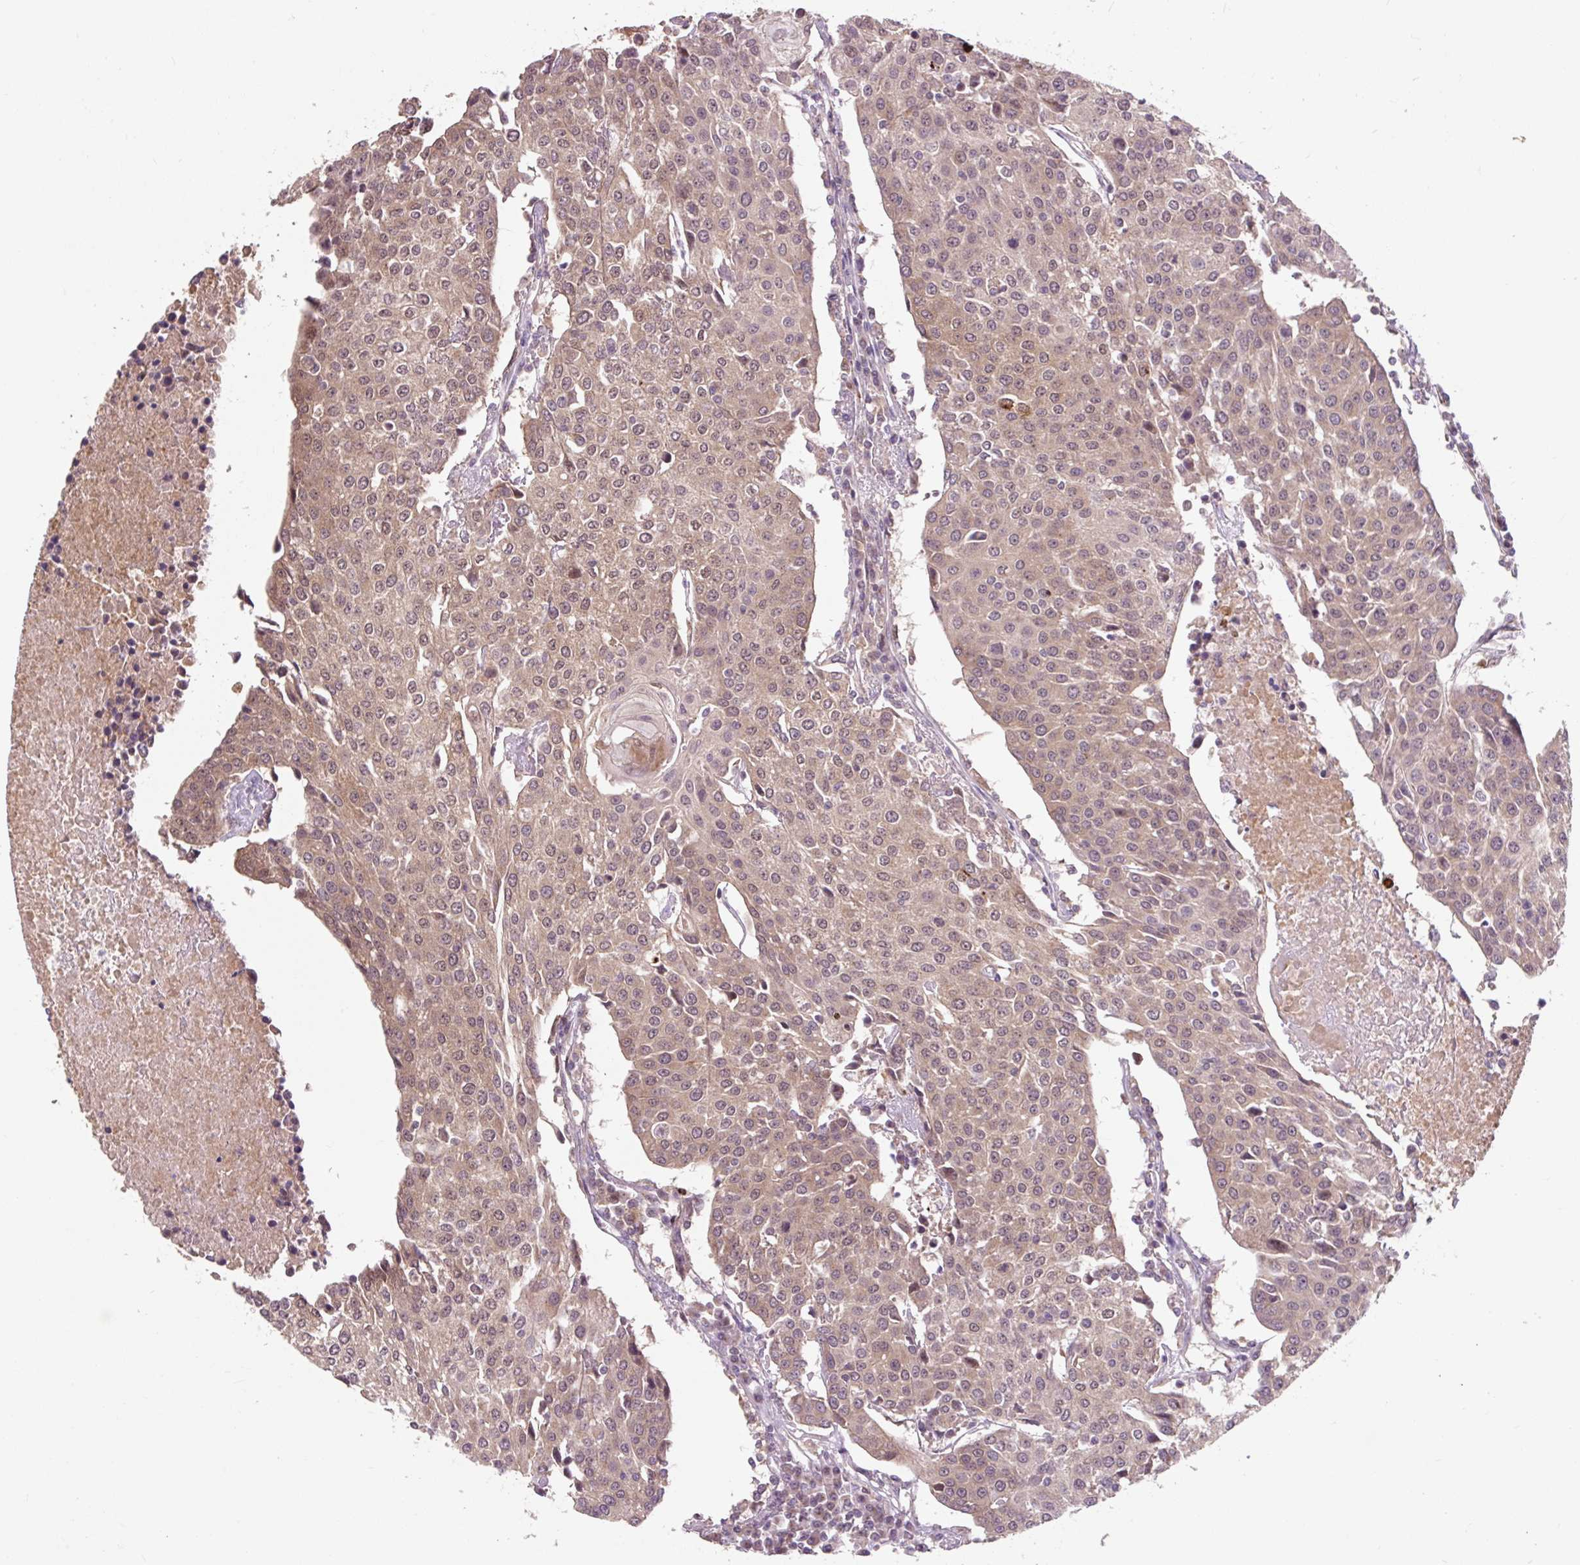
{"staining": {"intensity": "weak", "quantity": "25%-75%", "location": "cytoplasmic/membranous"}, "tissue": "urothelial cancer", "cell_type": "Tumor cells", "image_type": "cancer", "snomed": [{"axis": "morphology", "description": "Urothelial carcinoma, High grade"}, {"axis": "topography", "description": "Urinary bladder"}], "caption": "This micrograph shows immunohistochemistry (IHC) staining of human urothelial carcinoma (high-grade), with low weak cytoplasmic/membranous positivity in about 25%-75% of tumor cells.", "gene": "MMS19", "patient": {"sex": "female", "age": 85}}